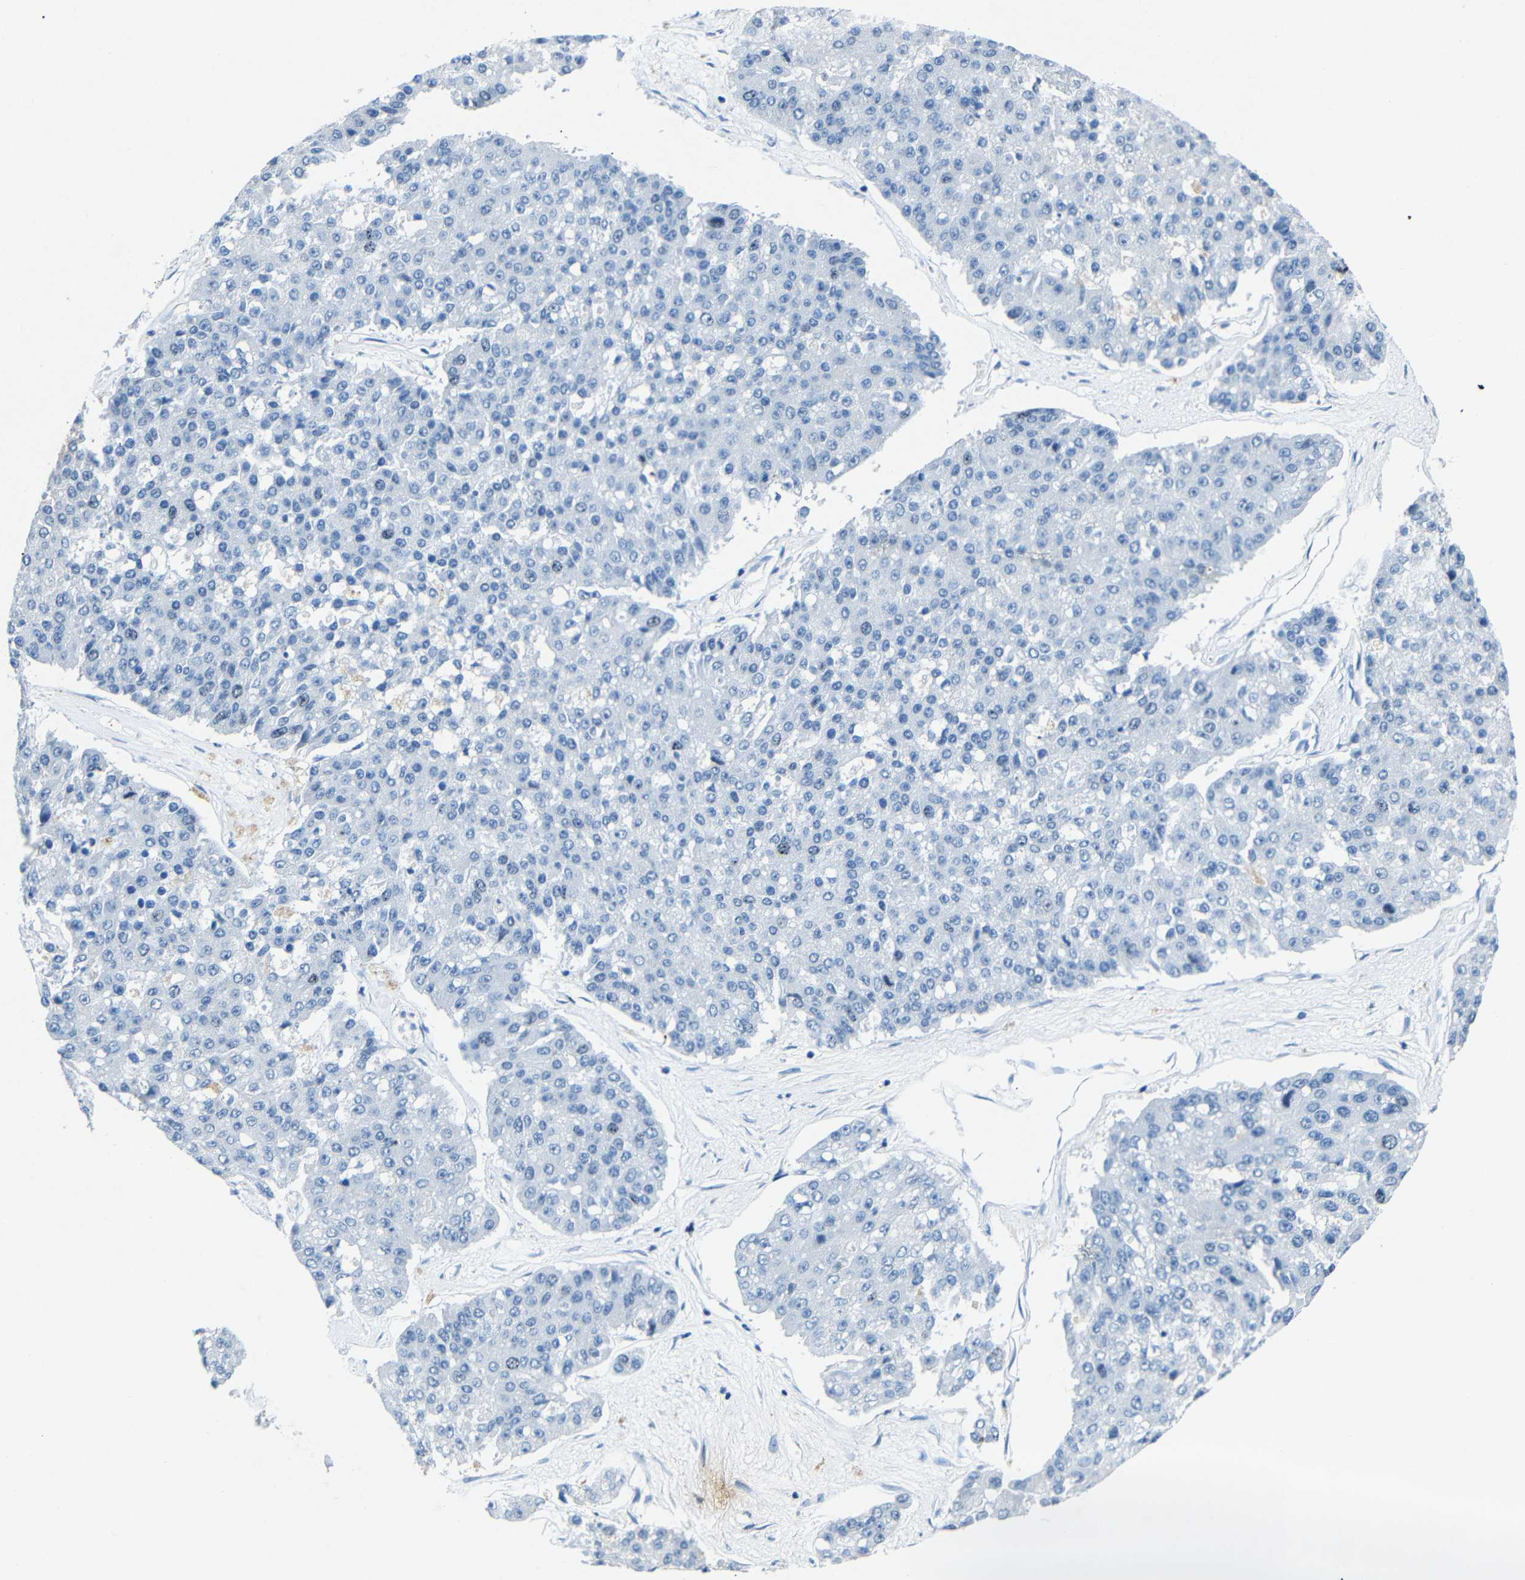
{"staining": {"intensity": "negative", "quantity": "none", "location": "none"}, "tissue": "pancreatic cancer", "cell_type": "Tumor cells", "image_type": "cancer", "snomed": [{"axis": "morphology", "description": "Adenocarcinoma, NOS"}, {"axis": "topography", "description": "Pancreas"}], "caption": "There is no significant staining in tumor cells of pancreatic cancer.", "gene": "INCENP", "patient": {"sex": "male", "age": 50}}